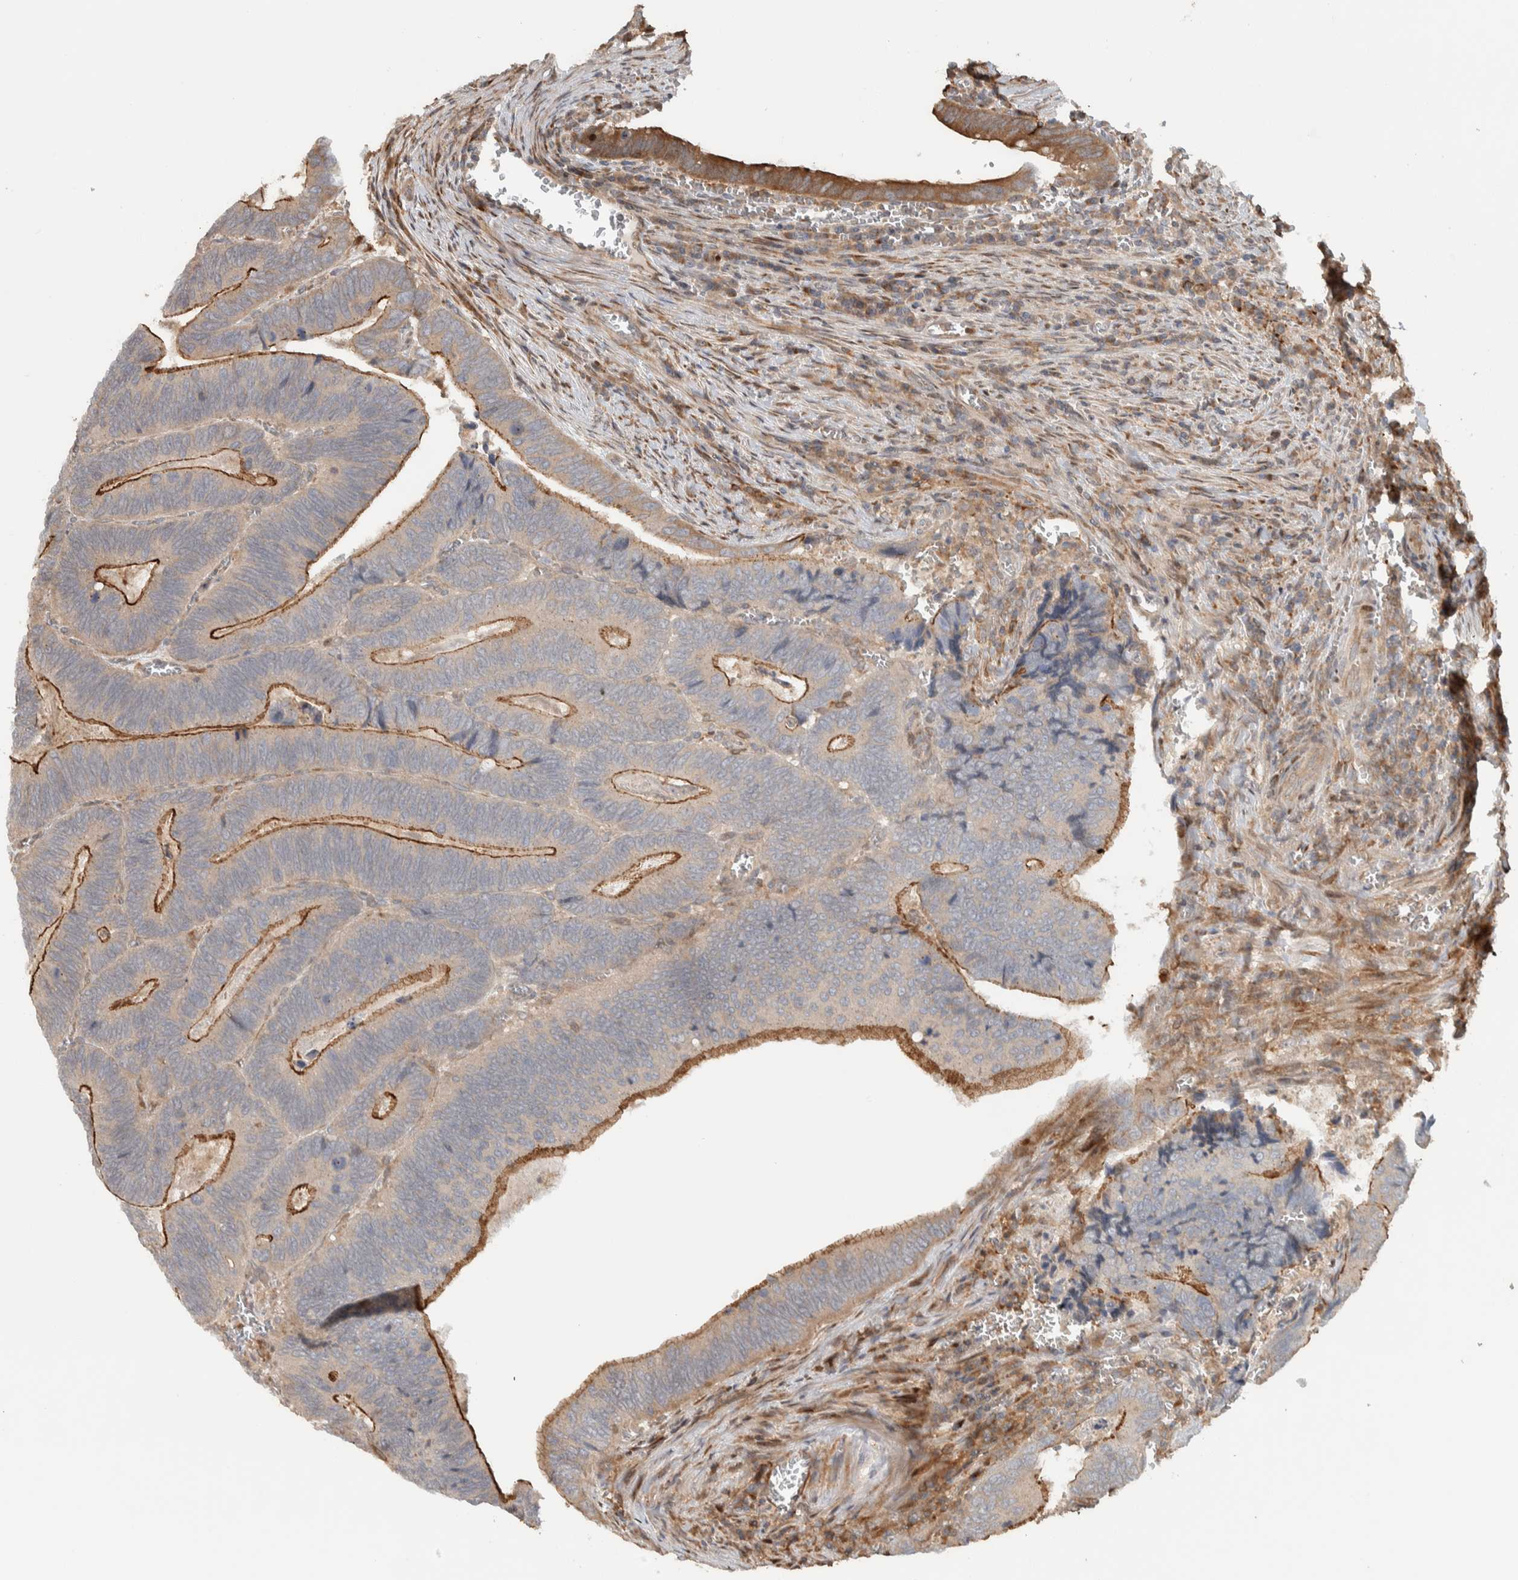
{"staining": {"intensity": "moderate", "quantity": ">75%", "location": "cytoplasmic/membranous"}, "tissue": "colorectal cancer", "cell_type": "Tumor cells", "image_type": "cancer", "snomed": [{"axis": "morphology", "description": "Inflammation, NOS"}, {"axis": "morphology", "description": "Adenocarcinoma, NOS"}, {"axis": "topography", "description": "Colon"}], "caption": "A brown stain highlights moderate cytoplasmic/membranous staining of a protein in human colorectal cancer tumor cells.", "gene": "CNTROB", "patient": {"sex": "male", "age": 72}}